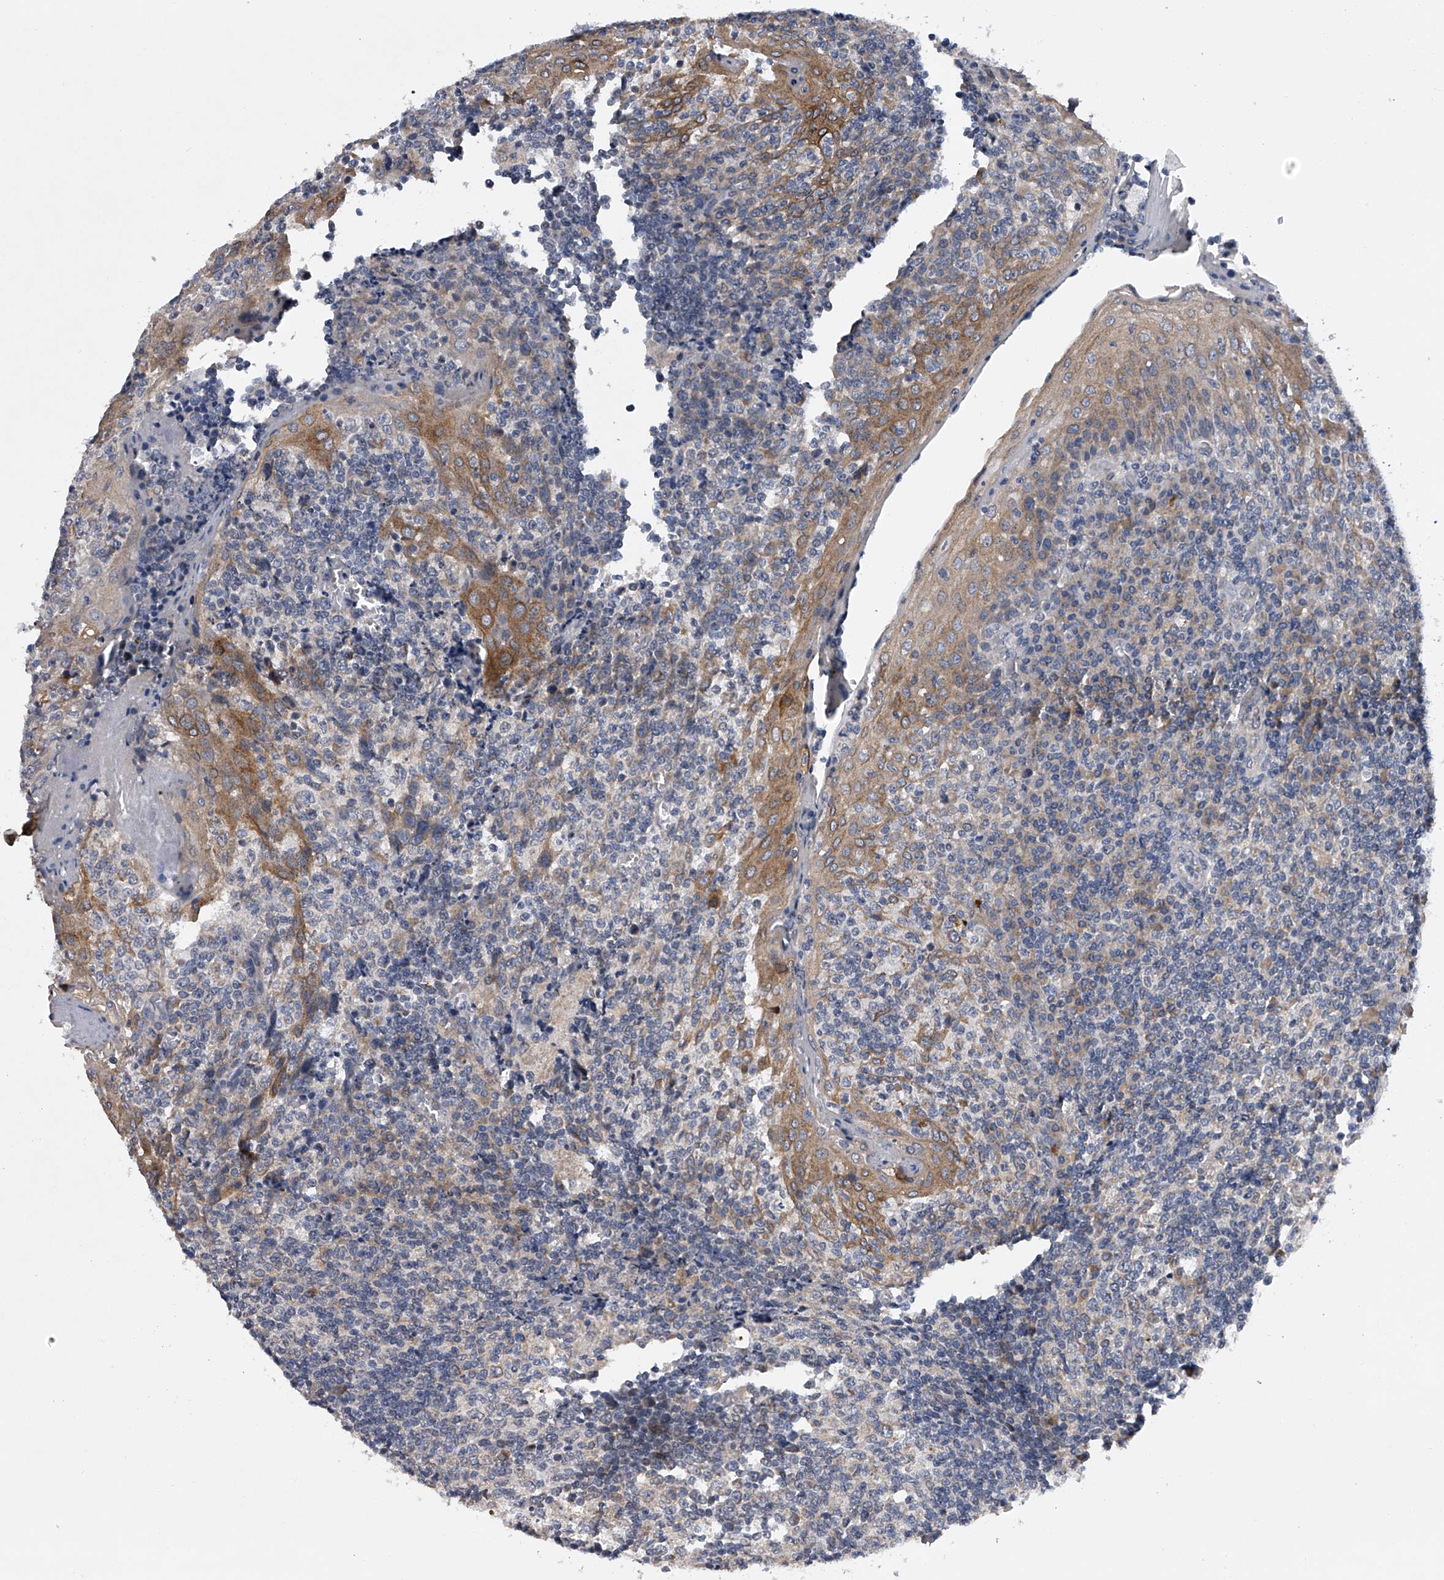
{"staining": {"intensity": "moderate", "quantity": "<25%", "location": "cytoplasmic/membranous"}, "tissue": "tonsil", "cell_type": "Germinal center cells", "image_type": "normal", "snomed": [{"axis": "morphology", "description": "Normal tissue, NOS"}, {"axis": "topography", "description": "Tonsil"}], "caption": "Tonsil stained with DAB immunohistochemistry (IHC) displays low levels of moderate cytoplasmic/membranous staining in approximately <25% of germinal center cells. The protein is shown in brown color, while the nuclei are stained blue.", "gene": "RNF5", "patient": {"sex": "female", "age": 19}}